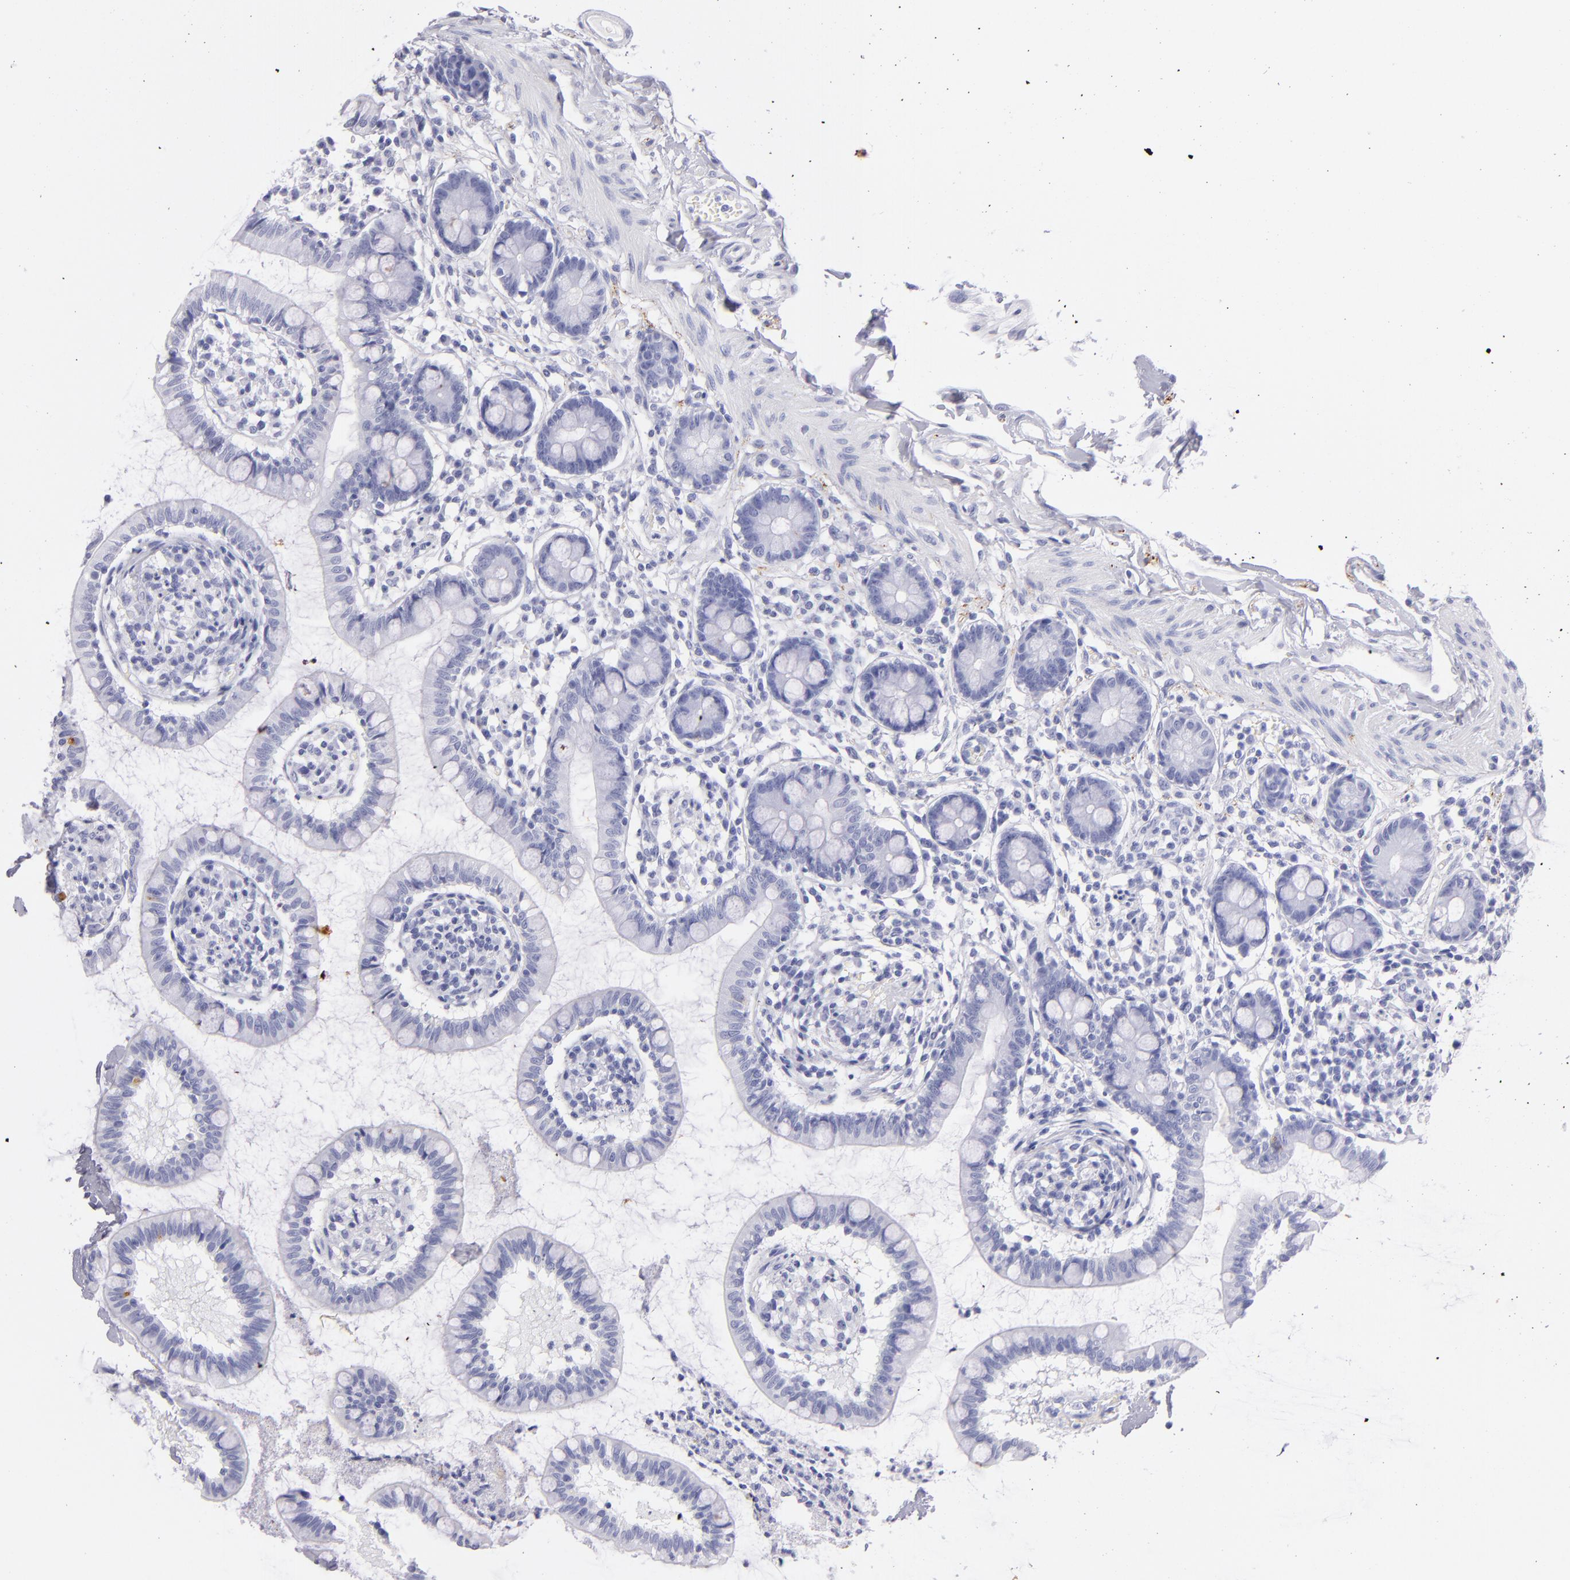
{"staining": {"intensity": "negative", "quantity": "none", "location": "none"}, "tissue": "small intestine", "cell_type": "Glandular cells", "image_type": "normal", "snomed": [{"axis": "morphology", "description": "Normal tissue, NOS"}, {"axis": "topography", "description": "Small intestine"}], "caption": "A high-resolution micrograph shows IHC staining of normal small intestine, which shows no significant staining in glandular cells.", "gene": "PRPH", "patient": {"sex": "female", "age": 61}}